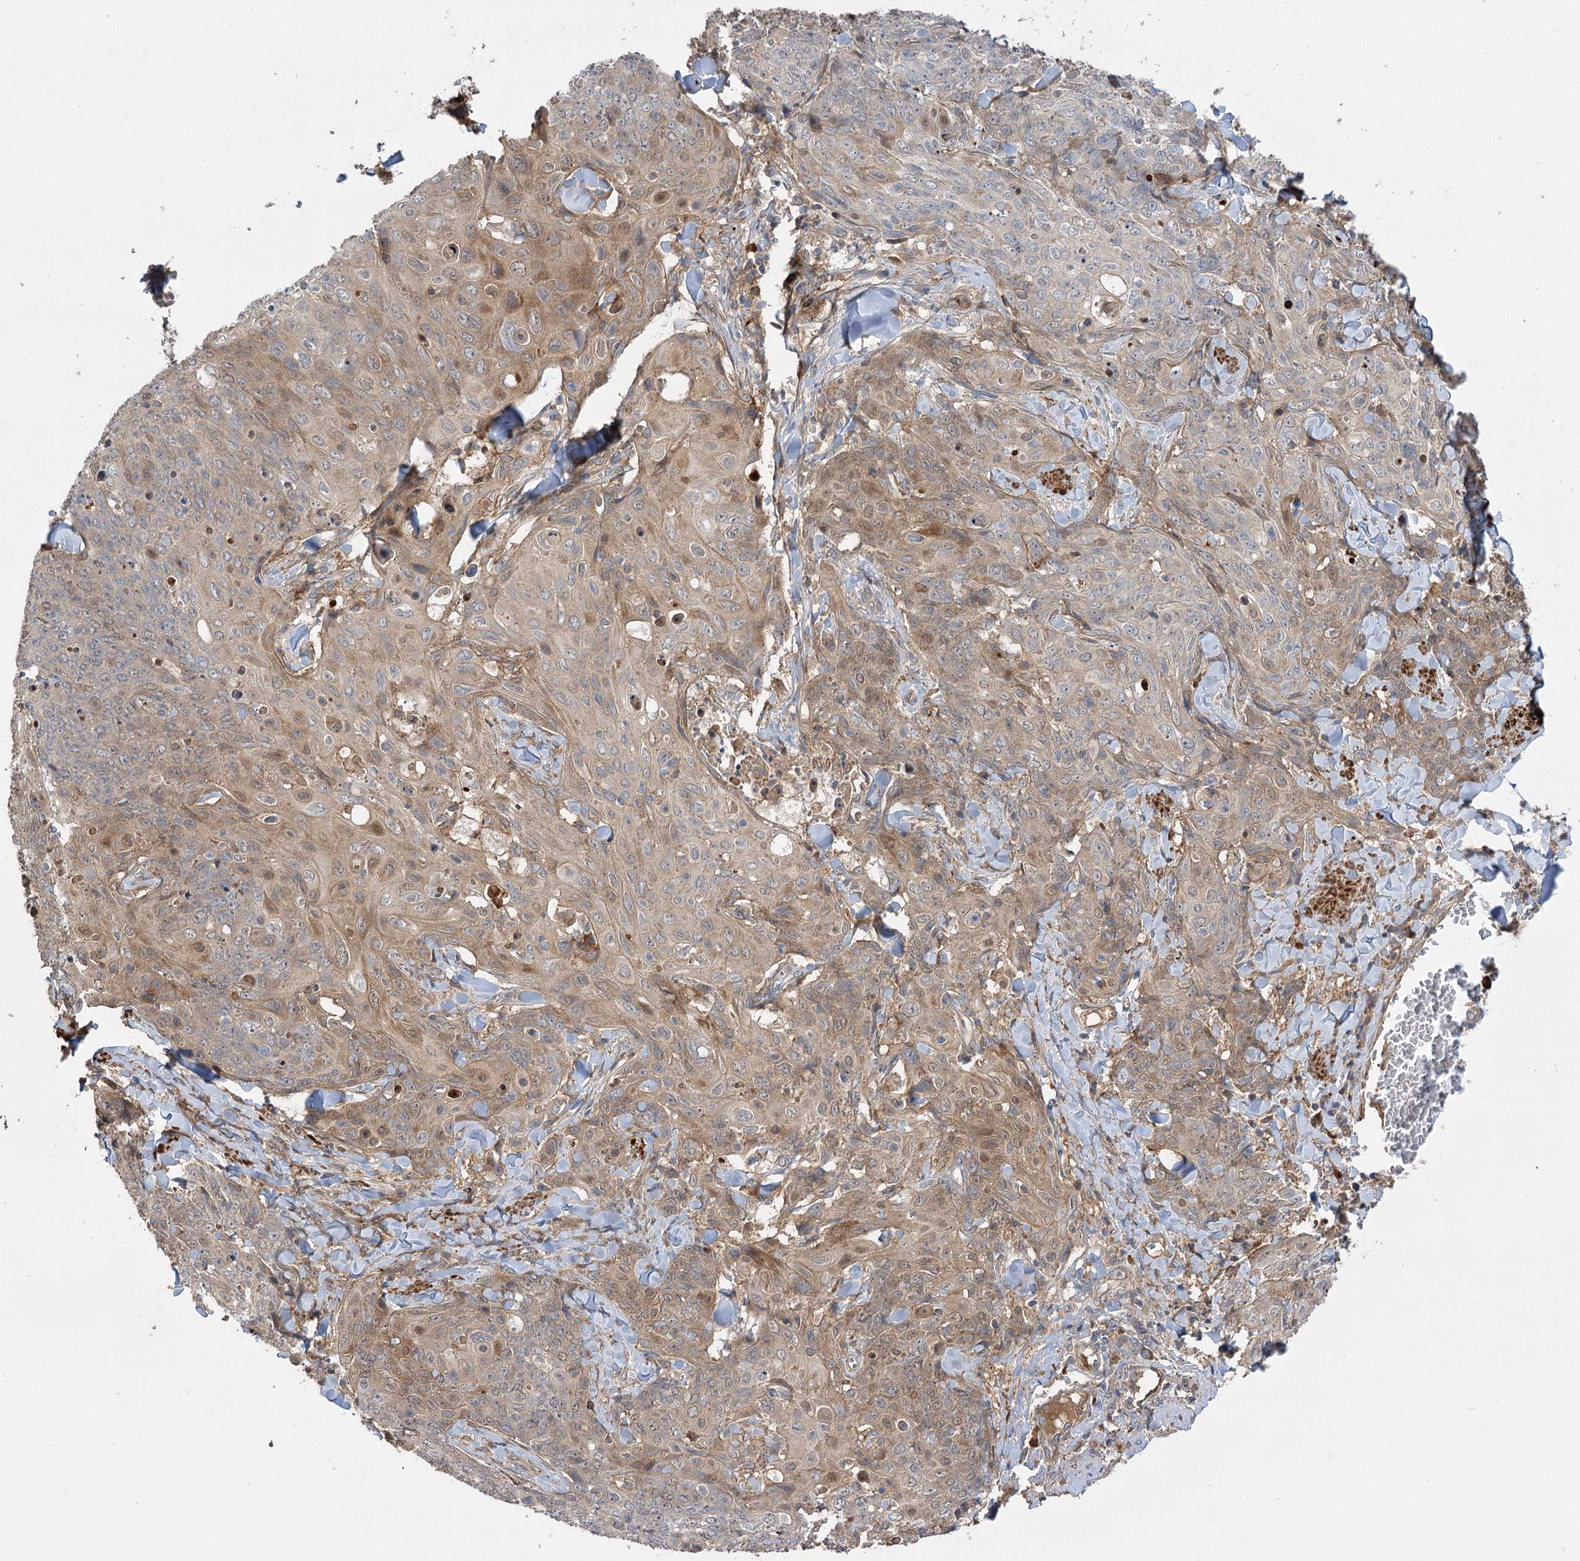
{"staining": {"intensity": "weak", "quantity": "25%-75%", "location": "cytoplasmic/membranous"}, "tissue": "skin cancer", "cell_type": "Tumor cells", "image_type": "cancer", "snomed": [{"axis": "morphology", "description": "Squamous cell carcinoma, NOS"}, {"axis": "topography", "description": "Skin"}, {"axis": "topography", "description": "Vulva"}], "caption": "Brown immunohistochemical staining in human squamous cell carcinoma (skin) demonstrates weak cytoplasmic/membranous staining in about 25%-75% of tumor cells. Nuclei are stained in blue.", "gene": "KCNN2", "patient": {"sex": "female", "age": 85}}